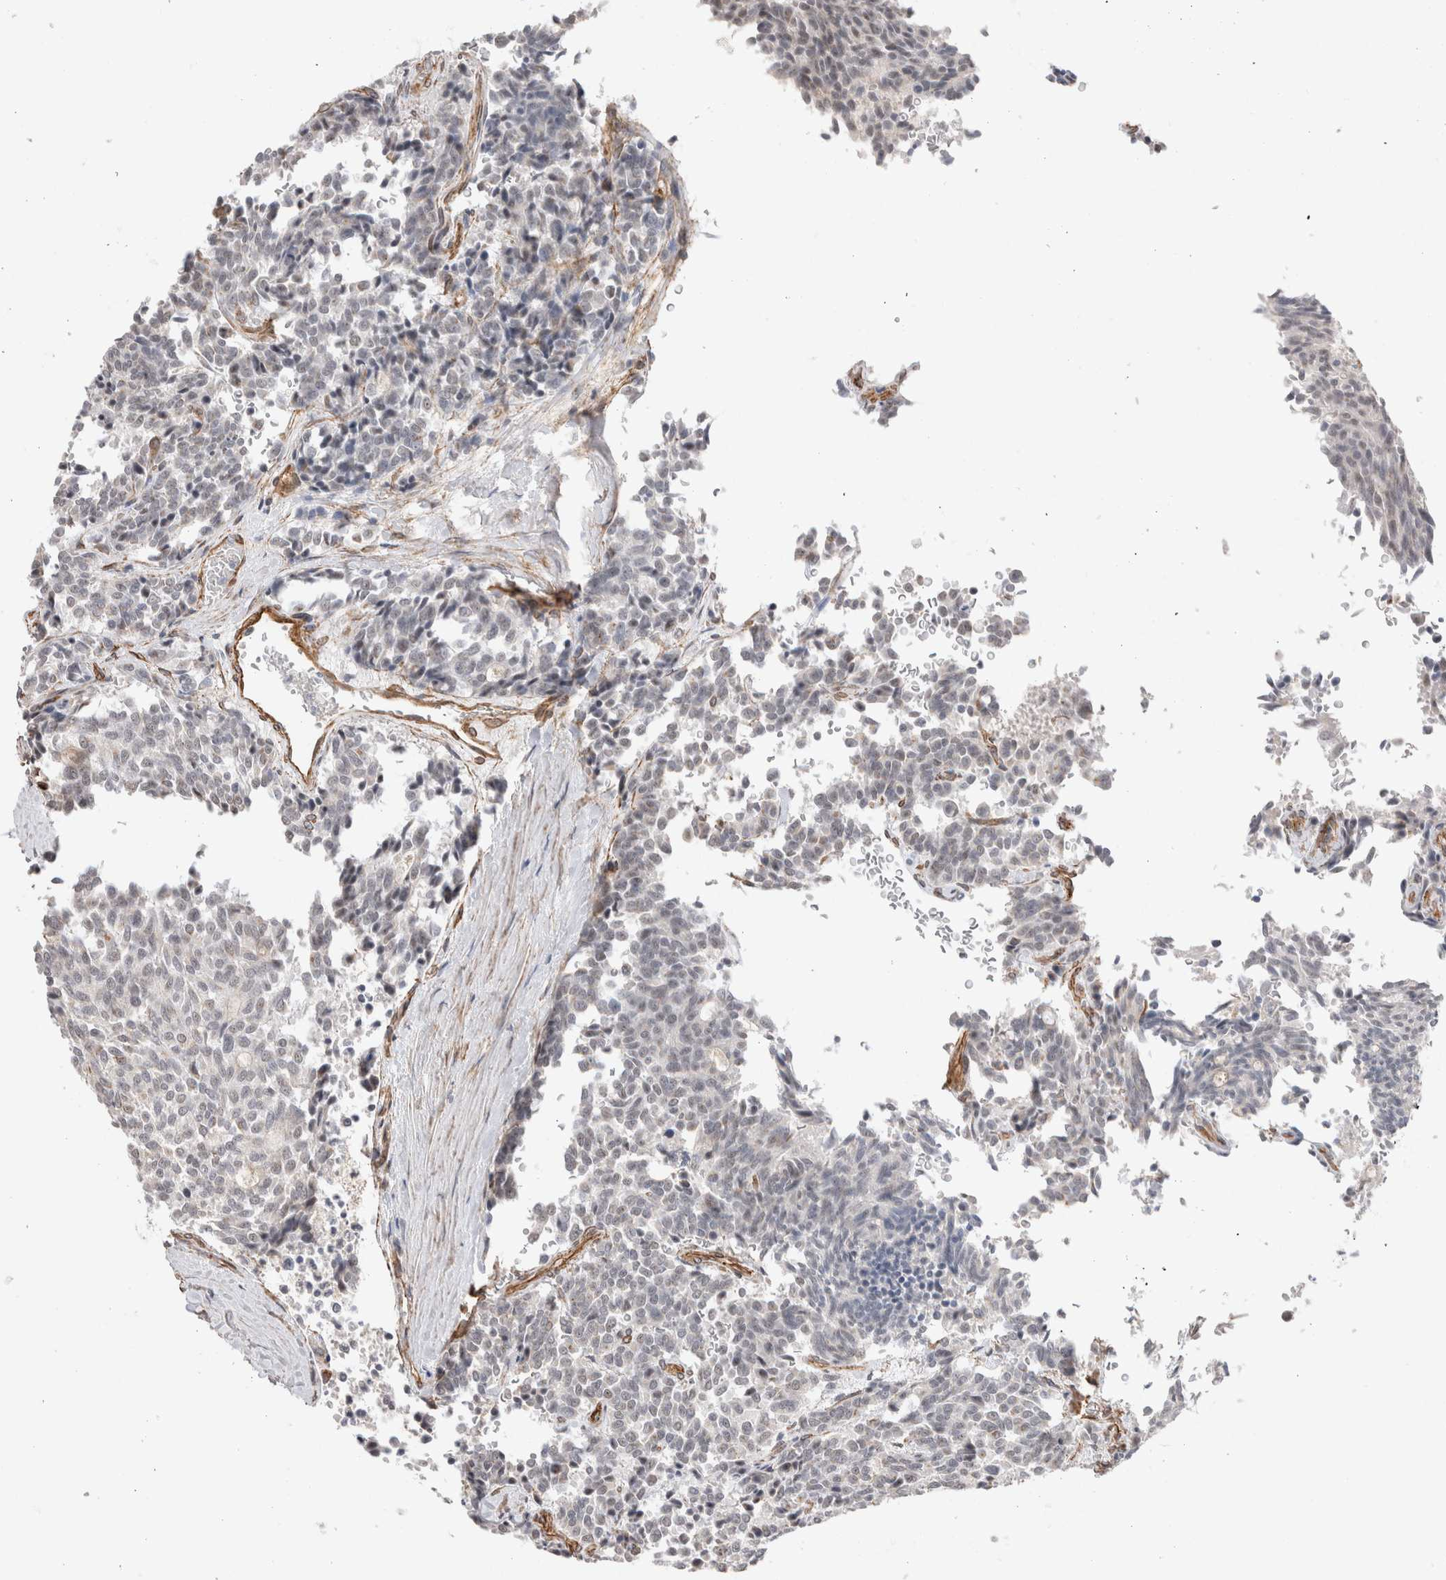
{"staining": {"intensity": "negative", "quantity": "none", "location": "none"}, "tissue": "carcinoid", "cell_type": "Tumor cells", "image_type": "cancer", "snomed": [{"axis": "morphology", "description": "Carcinoid, malignant, NOS"}, {"axis": "topography", "description": "Pancreas"}], "caption": "This is a image of immunohistochemistry staining of carcinoid, which shows no positivity in tumor cells.", "gene": "CAAP1", "patient": {"sex": "female", "age": 54}}